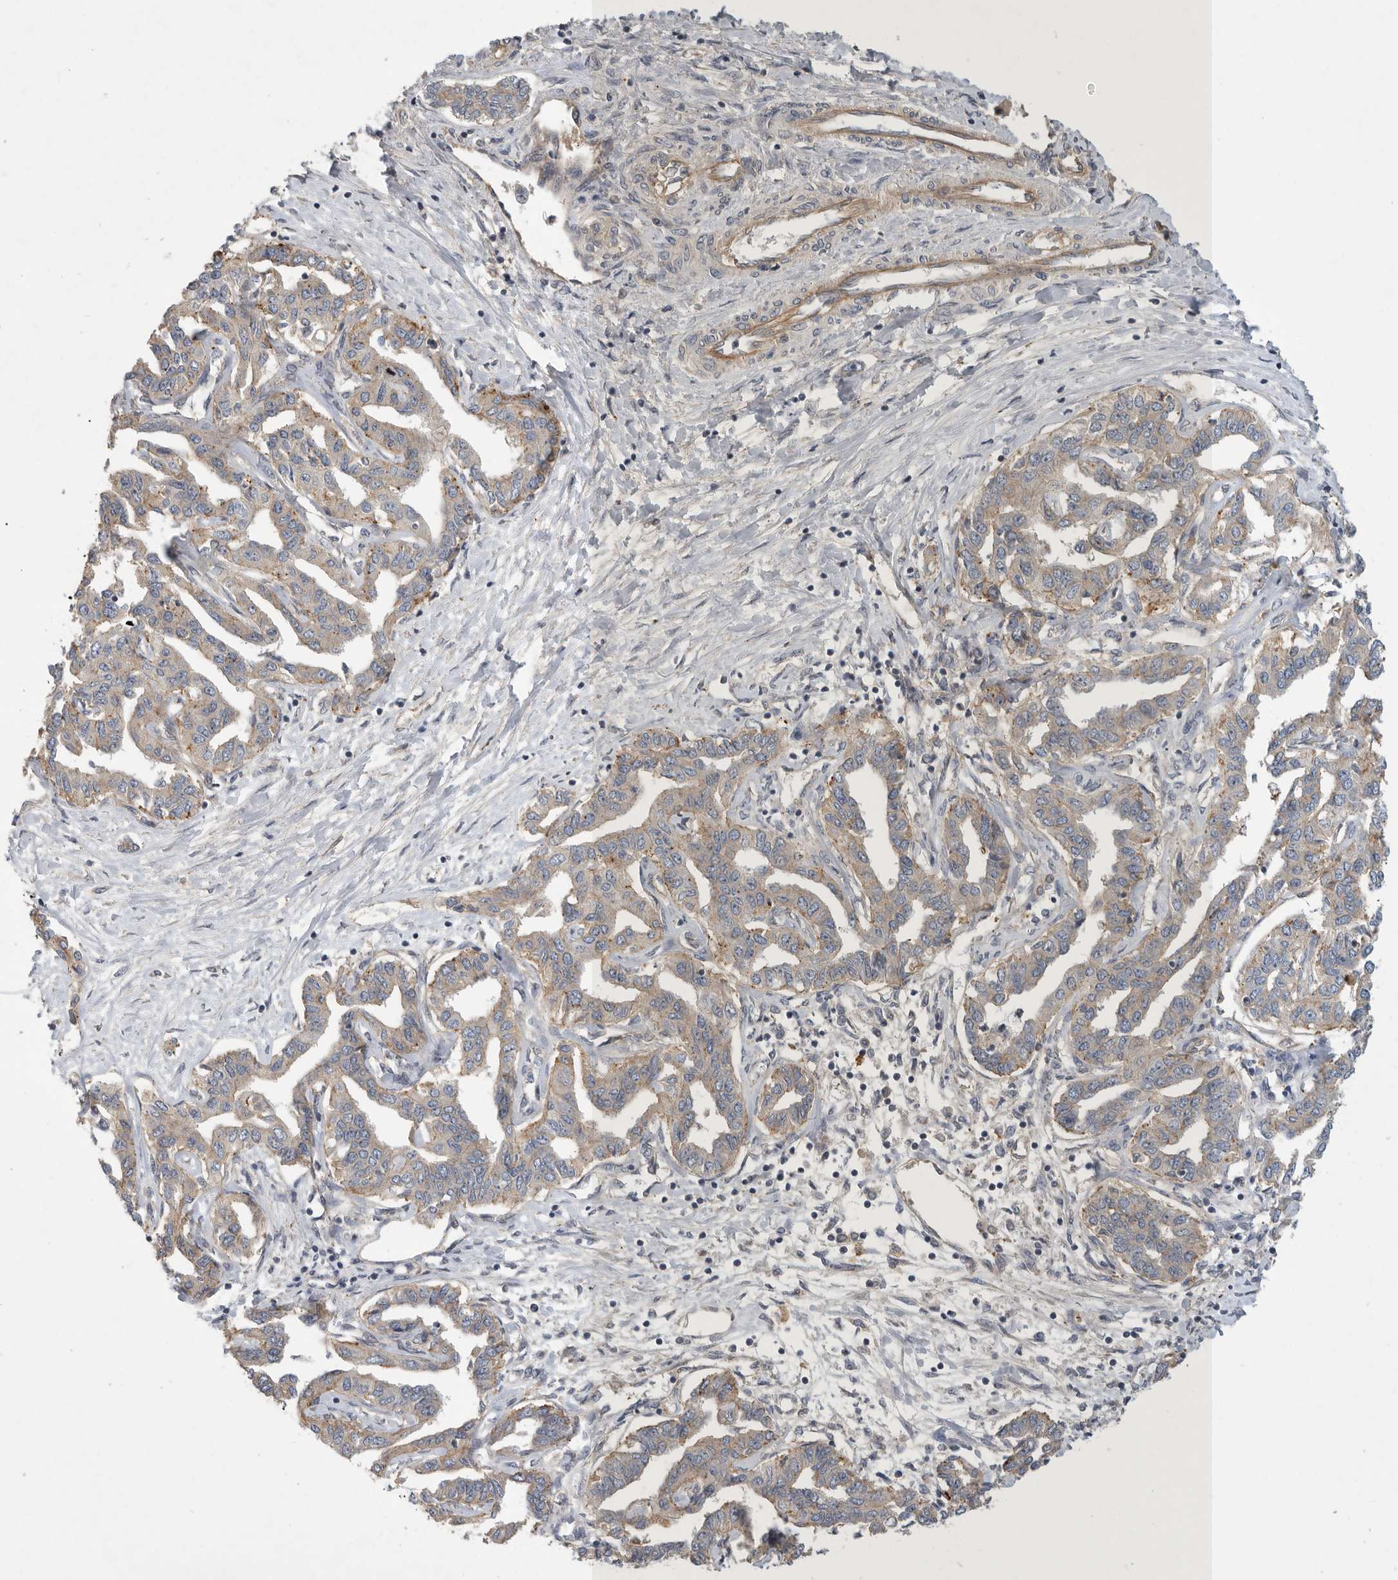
{"staining": {"intensity": "weak", "quantity": ">75%", "location": "cytoplasmic/membranous"}, "tissue": "liver cancer", "cell_type": "Tumor cells", "image_type": "cancer", "snomed": [{"axis": "morphology", "description": "Cholangiocarcinoma"}, {"axis": "topography", "description": "Liver"}], "caption": "DAB (3,3'-diaminobenzidine) immunohistochemical staining of liver cancer shows weak cytoplasmic/membranous protein expression in about >75% of tumor cells.", "gene": "MLPH", "patient": {"sex": "male", "age": 59}}